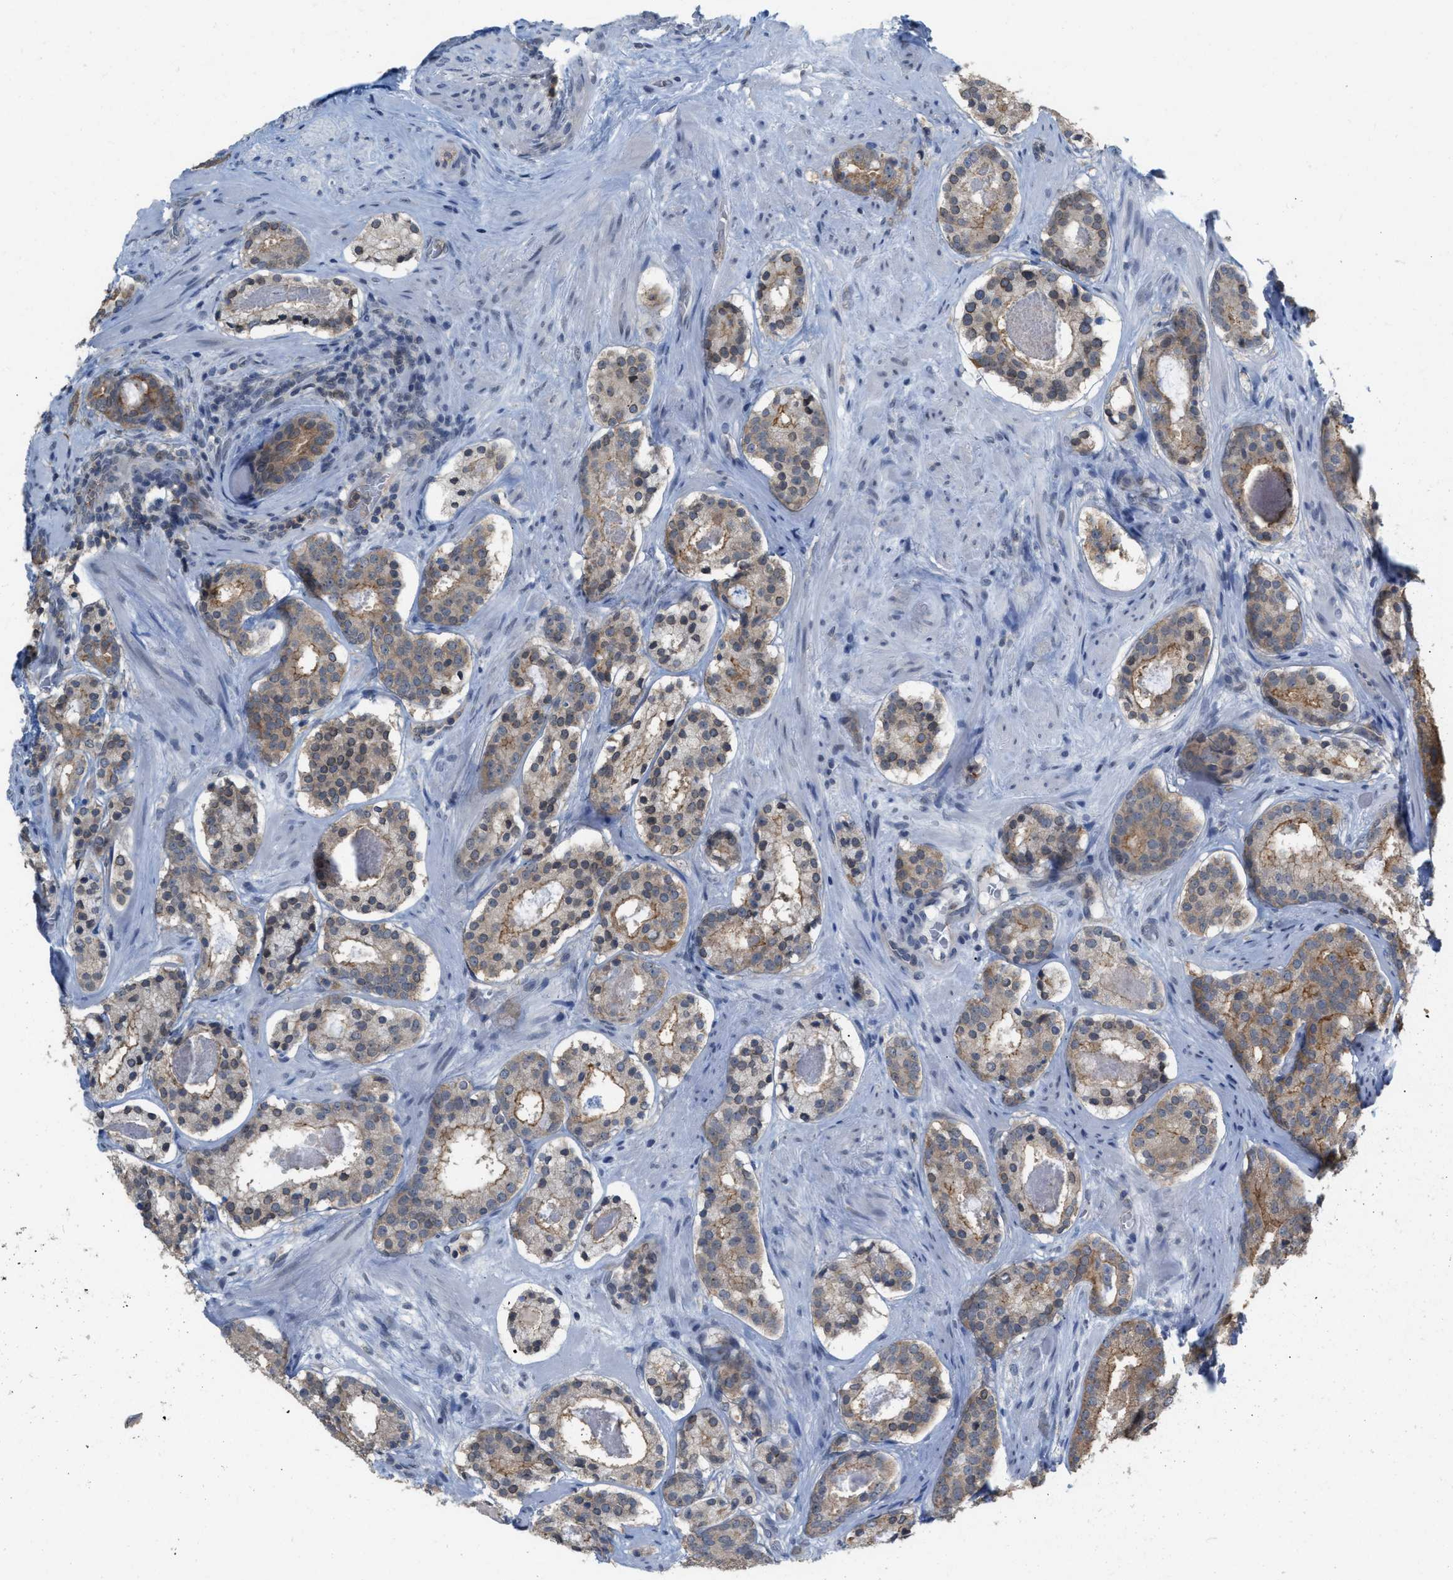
{"staining": {"intensity": "moderate", "quantity": ">75%", "location": "cytoplasmic/membranous"}, "tissue": "prostate cancer", "cell_type": "Tumor cells", "image_type": "cancer", "snomed": [{"axis": "morphology", "description": "Adenocarcinoma, Low grade"}, {"axis": "topography", "description": "Prostate"}], "caption": "An immunohistochemistry (IHC) histopathology image of neoplastic tissue is shown. Protein staining in brown shows moderate cytoplasmic/membranous positivity in prostate adenocarcinoma (low-grade) within tumor cells.", "gene": "BAIAP2L1", "patient": {"sex": "male", "age": 69}}